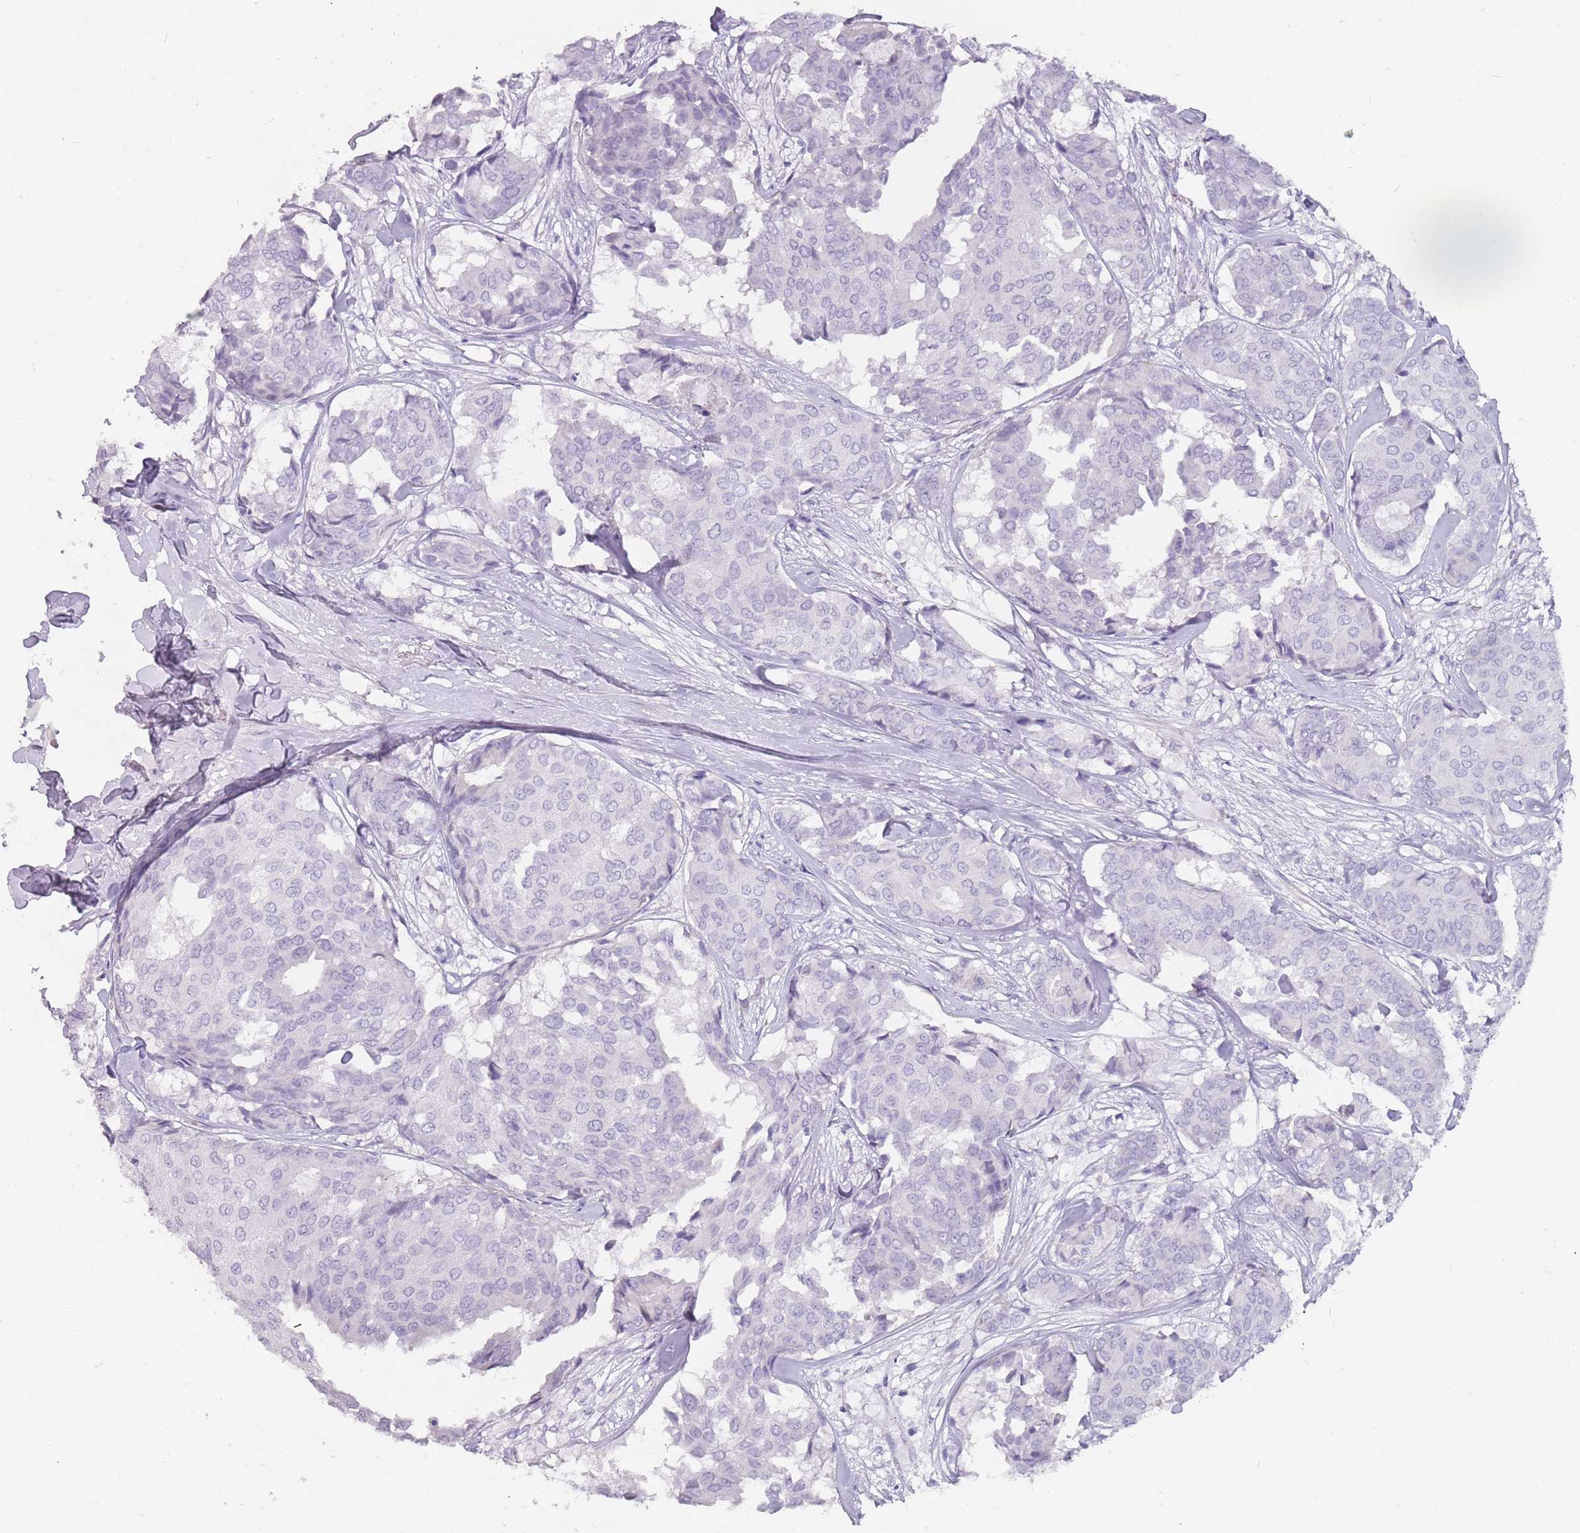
{"staining": {"intensity": "negative", "quantity": "none", "location": "none"}, "tissue": "breast cancer", "cell_type": "Tumor cells", "image_type": "cancer", "snomed": [{"axis": "morphology", "description": "Duct carcinoma"}, {"axis": "topography", "description": "Breast"}], "caption": "High magnification brightfield microscopy of breast cancer stained with DAB (brown) and counterstained with hematoxylin (blue): tumor cells show no significant expression.", "gene": "DDX4", "patient": {"sex": "female", "age": 75}}